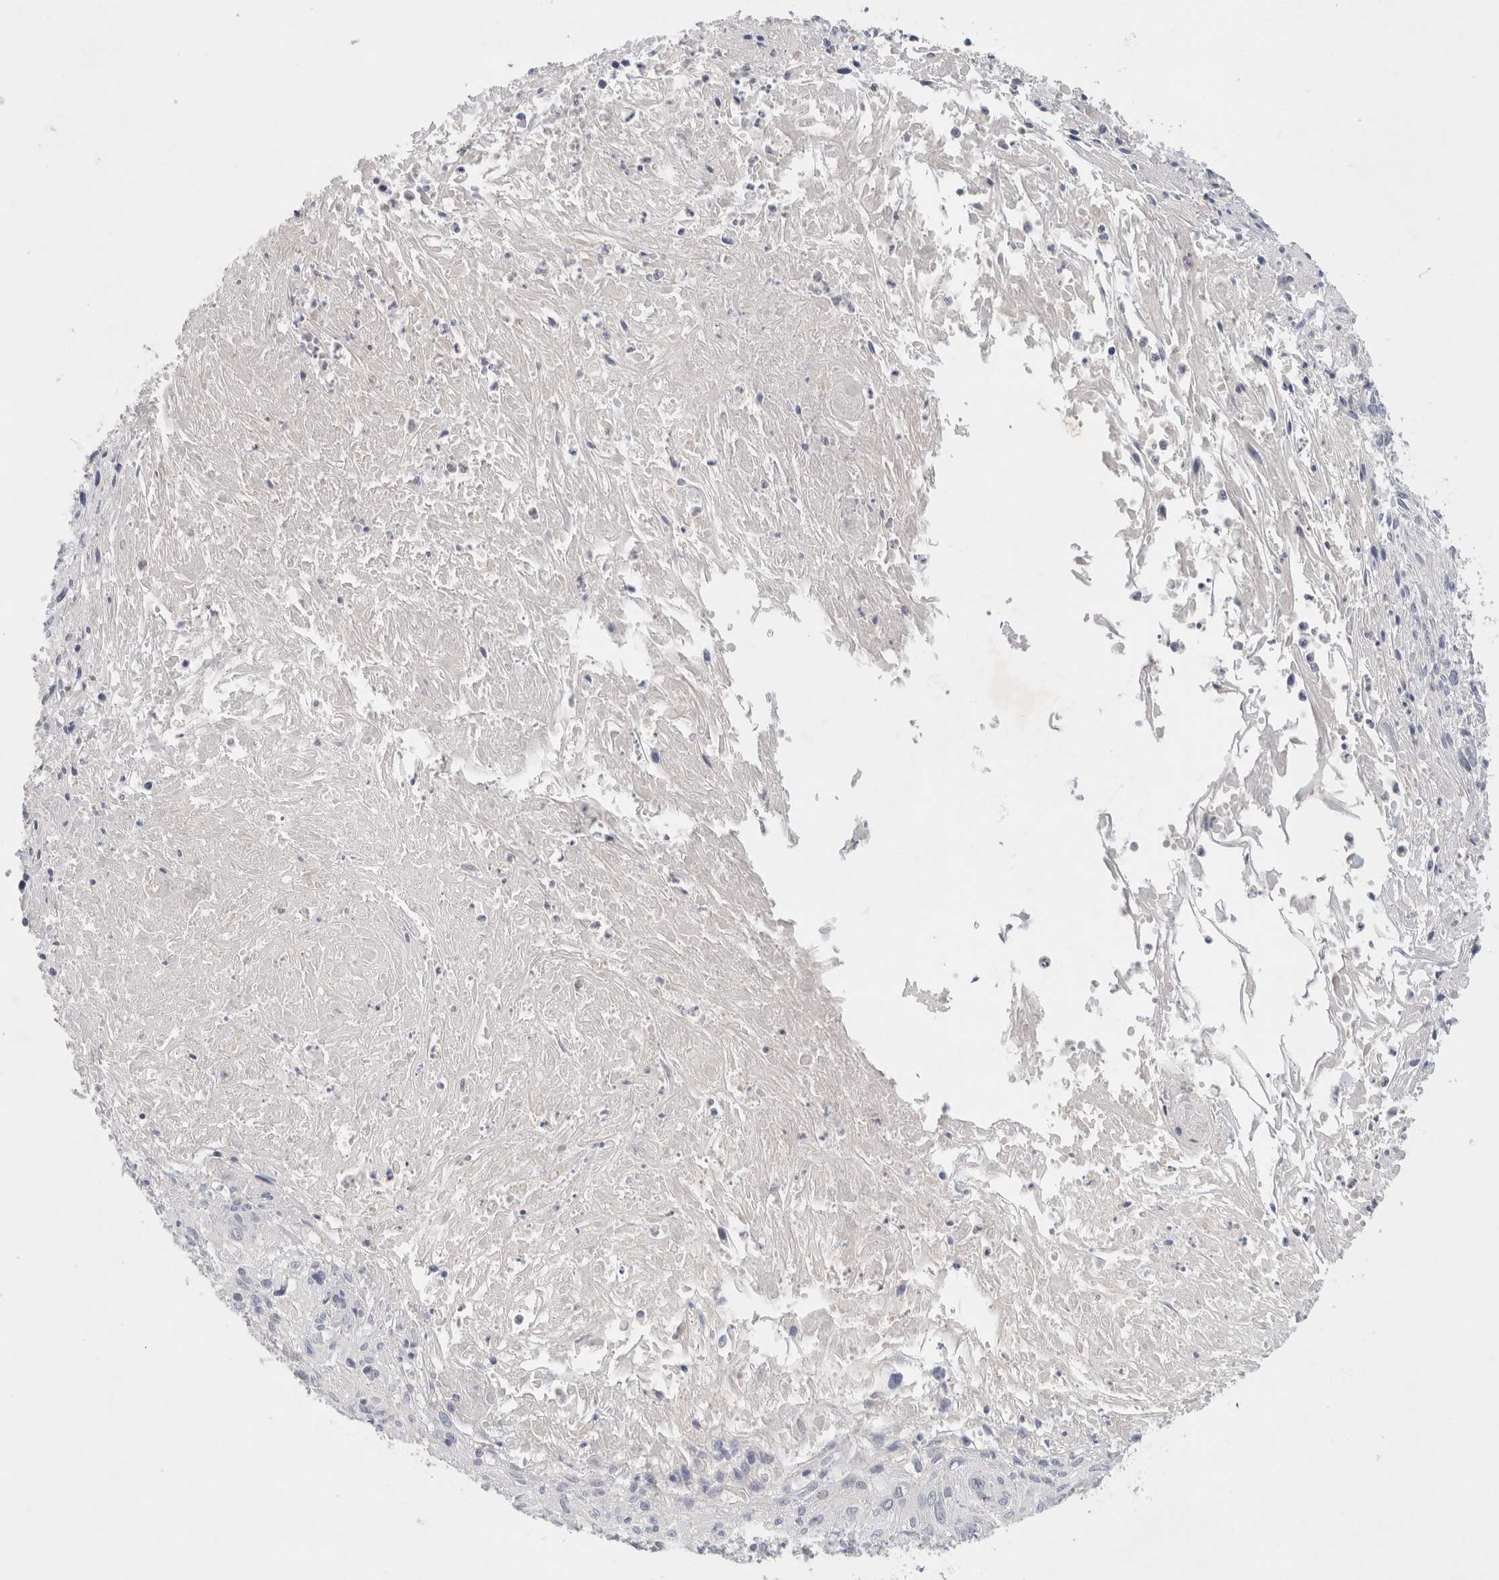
{"staining": {"intensity": "negative", "quantity": "none", "location": "none"}, "tissue": "cervical cancer", "cell_type": "Tumor cells", "image_type": "cancer", "snomed": [{"axis": "morphology", "description": "Squamous cell carcinoma, NOS"}, {"axis": "topography", "description": "Cervix"}], "caption": "IHC of cervical cancer (squamous cell carcinoma) demonstrates no positivity in tumor cells.", "gene": "MPP2", "patient": {"sex": "female", "age": 51}}